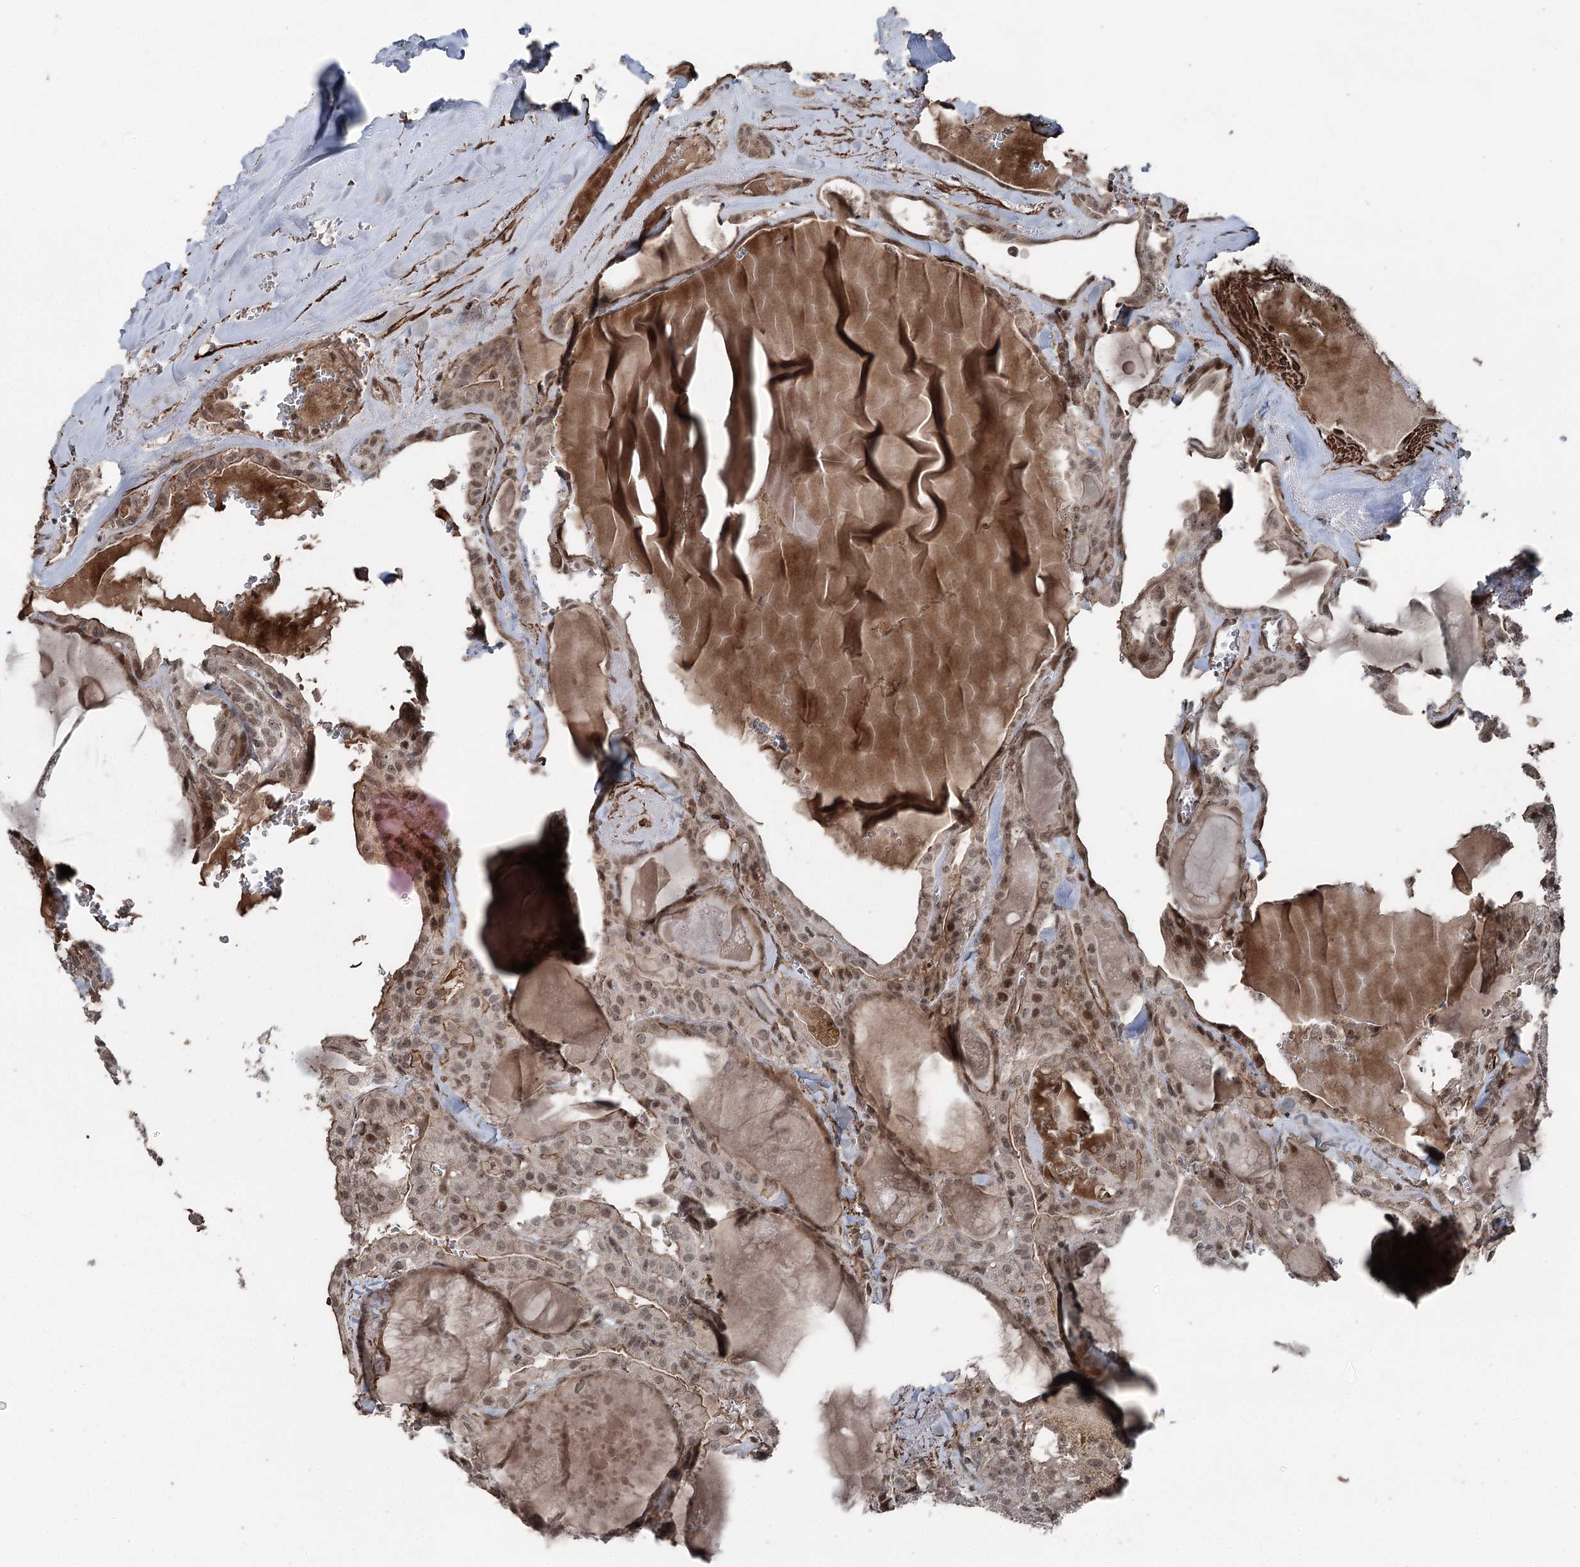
{"staining": {"intensity": "moderate", "quantity": ">75%", "location": "cytoplasmic/membranous,nuclear"}, "tissue": "thyroid cancer", "cell_type": "Tumor cells", "image_type": "cancer", "snomed": [{"axis": "morphology", "description": "Papillary adenocarcinoma, NOS"}, {"axis": "topography", "description": "Thyroid gland"}], "caption": "Immunohistochemical staining of papillary adenocarcinoma (thyroid) shows medium levels of moderate cytoplasmic/membranous and nuclear positivity in about >75% of tumor cells.", "gene": "CCDC82", "patient": {"sex": "male", "age": 52}}